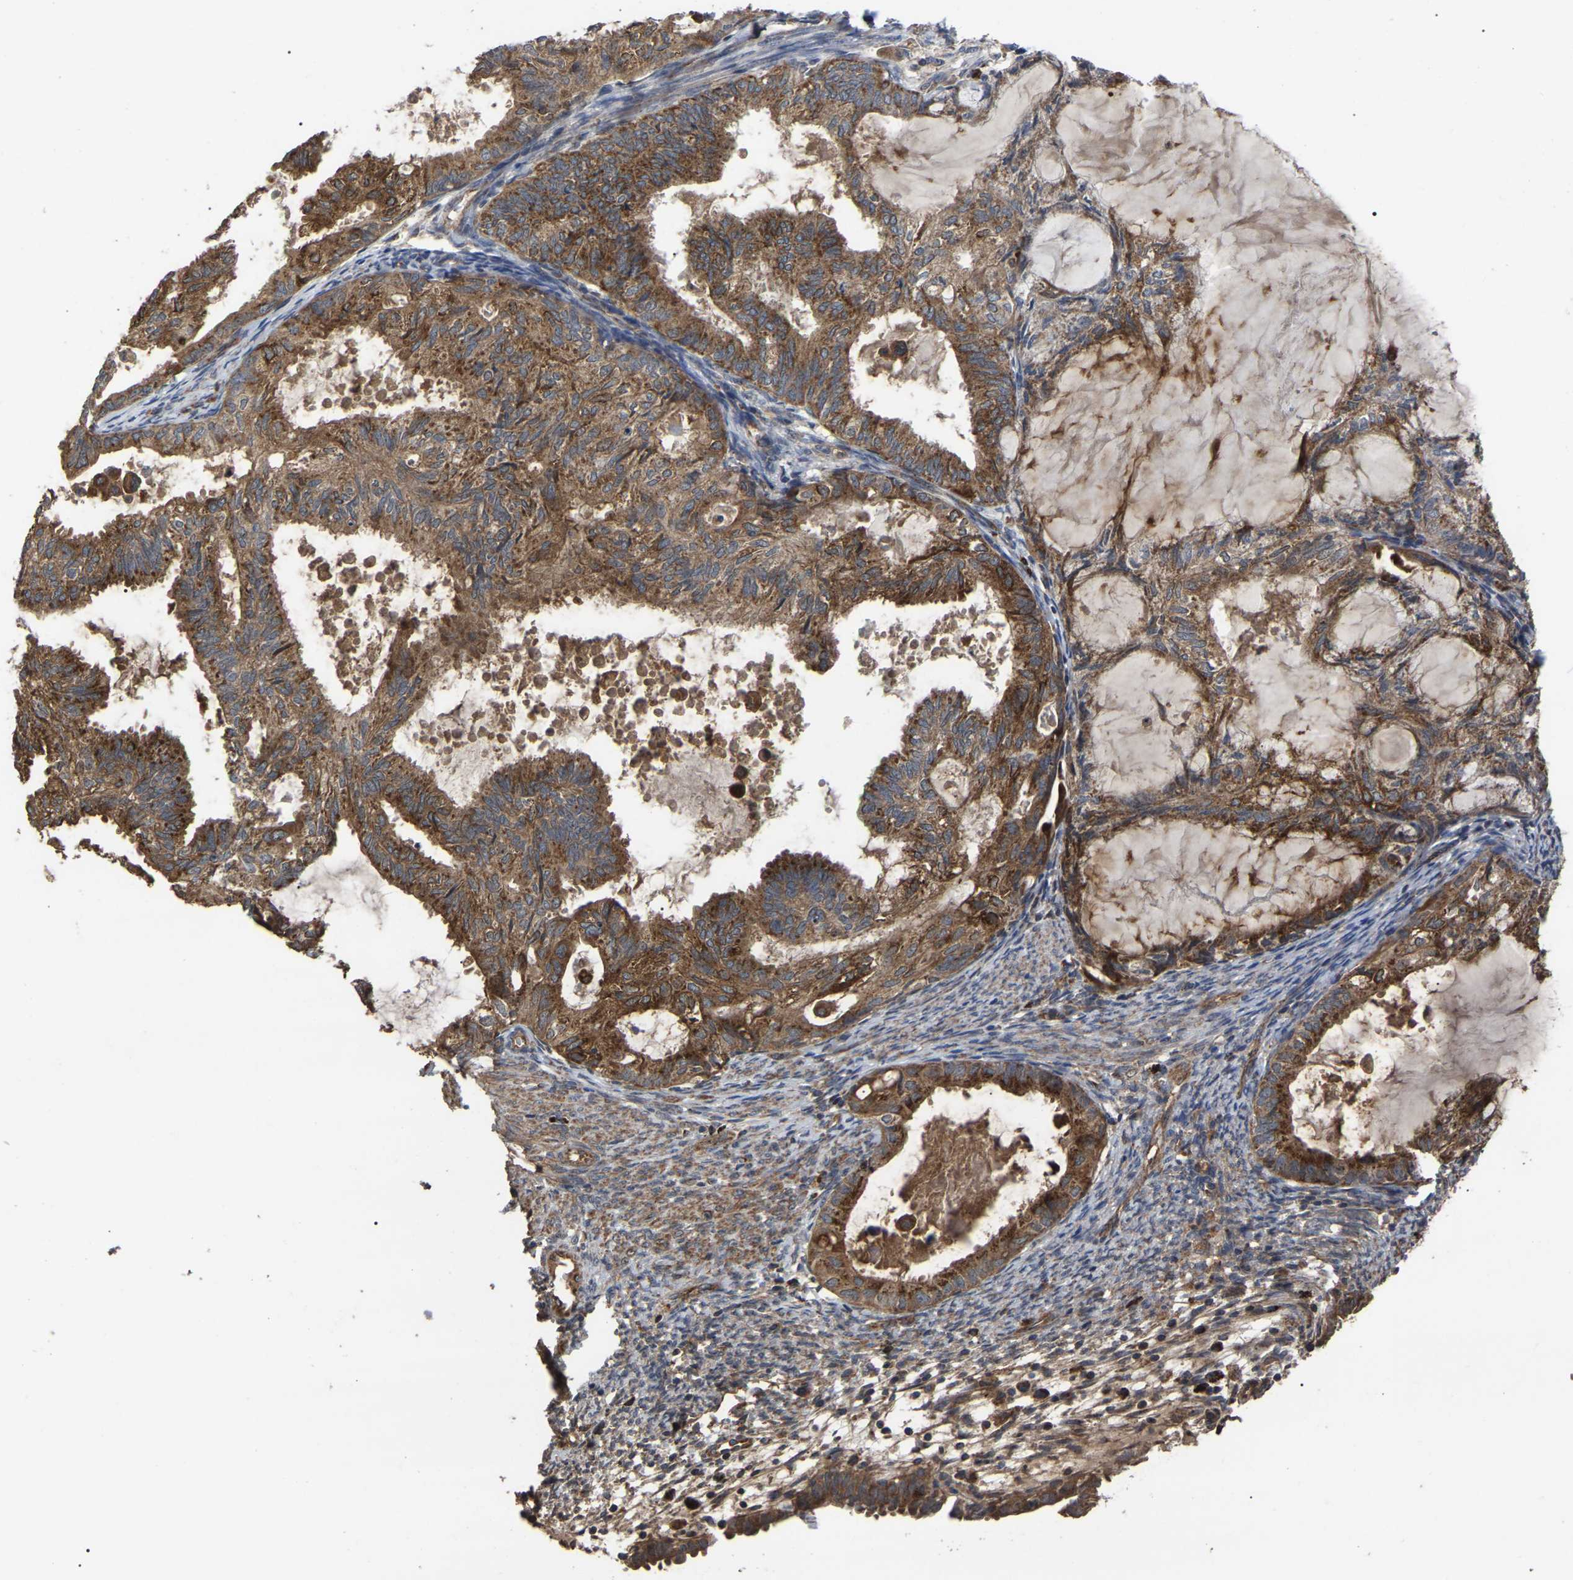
{"staining": {"intensity": "moderate", "quantity": ">75%", "location": "cytoplasmic/membranous"}, "tissue": "cervical cancer", "cell_type": "Tumor cells", "image_type": "cancer", "snomed": [{"axis": "morphology", "description": "Normal tissue, NOS"}, {"axis": "morphology", "description": "Adenocarcinoma, NOS"}, {"axis": "topography", "description": "Cervix"}, {"axis": "topography", "description": "Endometrium"}], "caption": "Protein expression analysis of human cervical cancer reveals moderate cytoplasmic/membranous staining in about >75% of tumor cells.", "gene": "GCC1", "patient": {"sex": "female", "age": 86}}